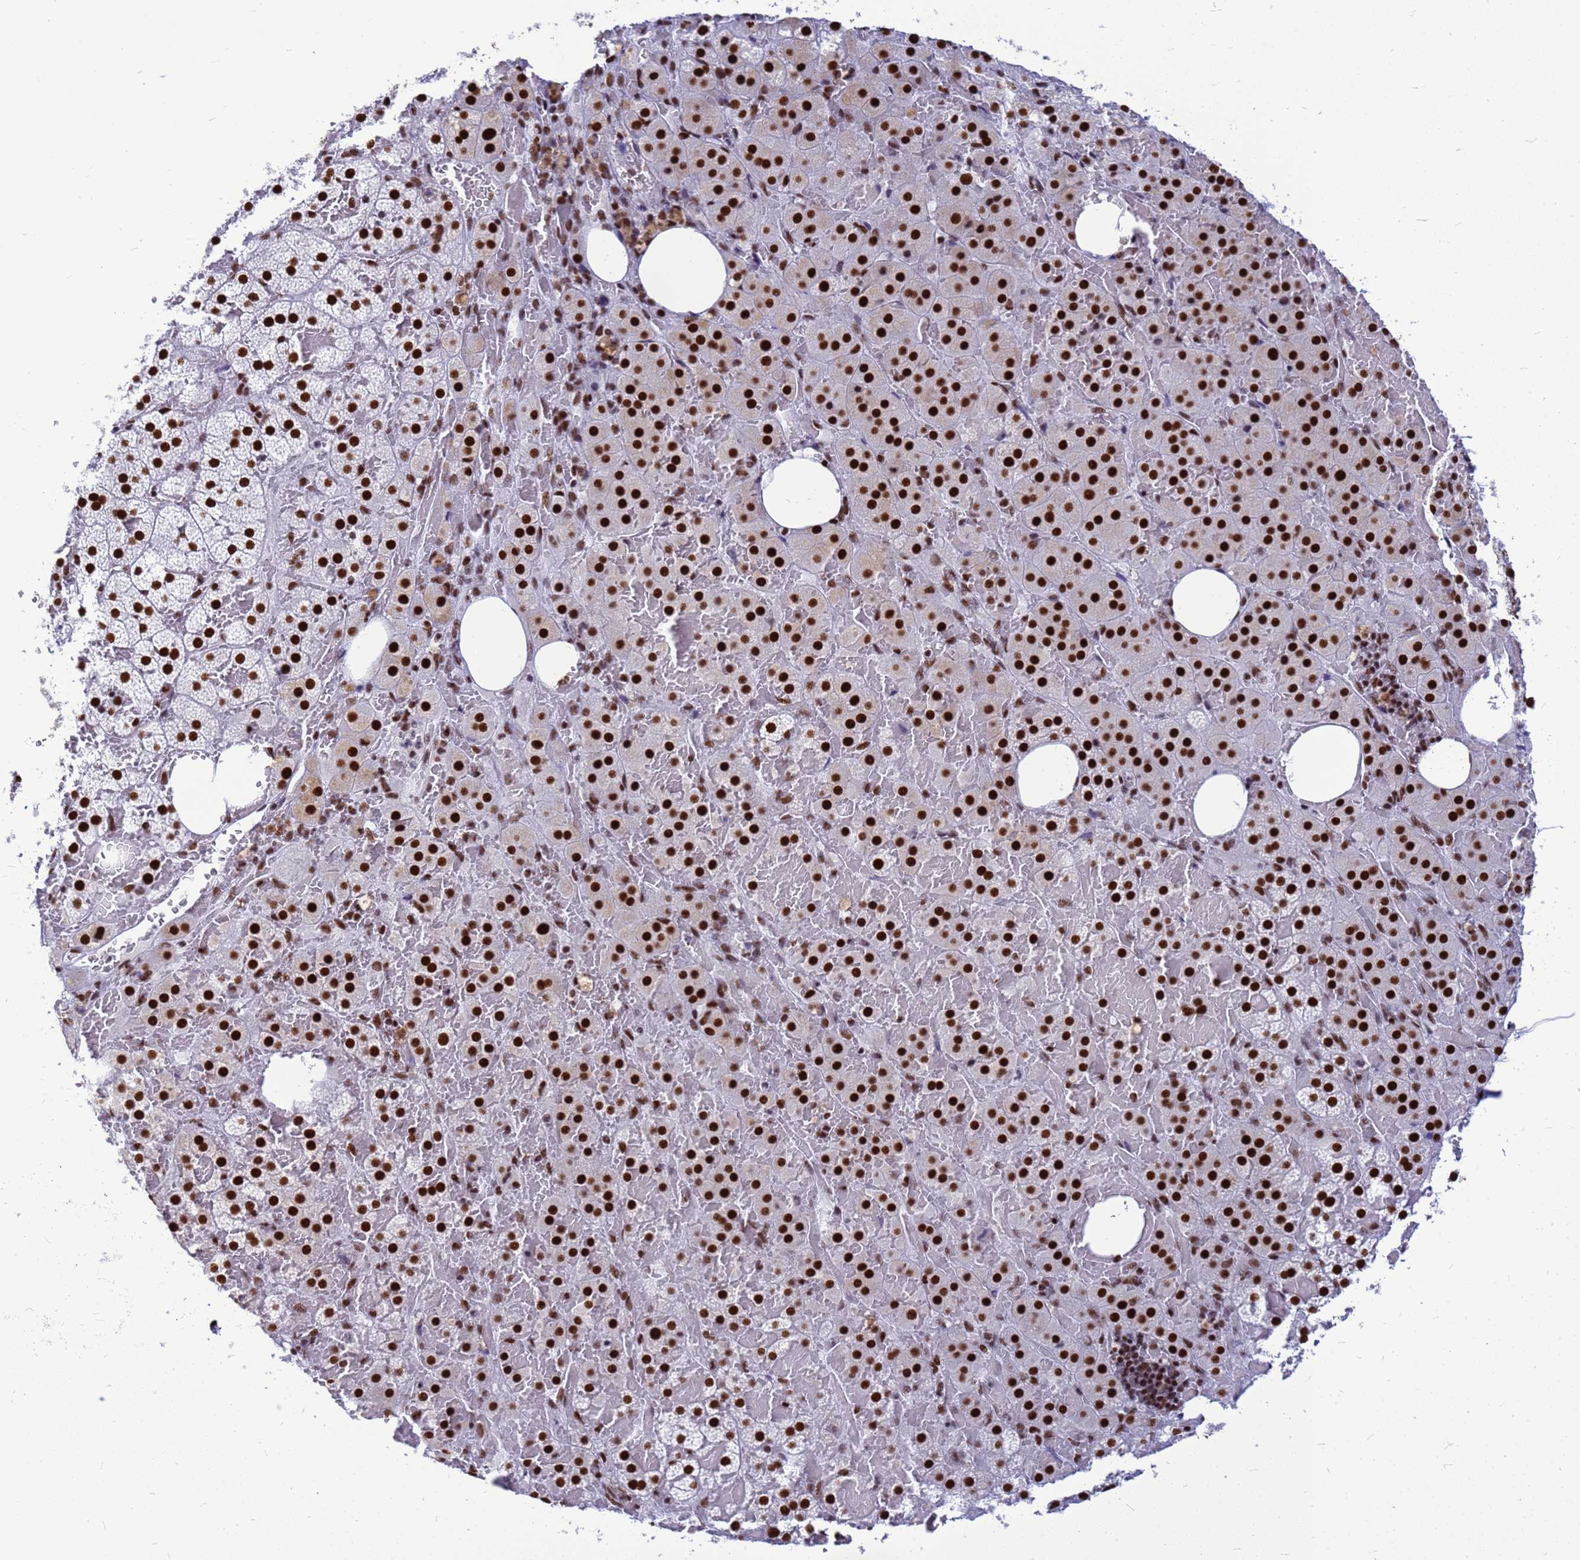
{"staining": {"intensity": "strong", "quantity": ">75%", "location": "nuclear"}, "tissue": "adrenal gland", "cell_type": "Glandular cells", "image_type": "normal", "snomed": [{"axis": "morphology", "description": "Normal tissue, NOS"}, {"axis": "topography", "description": "Adrenal gland"}], "caption": "A high-resolution photomicrograph shows immunohistochemistry (IHC) staining of normal adrenal gland, which reveals strong nuclear staining in approximately >75% of glandular cells. Using DAB (brown) and hematoxylin (blue) stains, captured at high magnification using brightfield microscopy.", "gene": "SART3", "patient": {"sex": "female", "age": 59}}